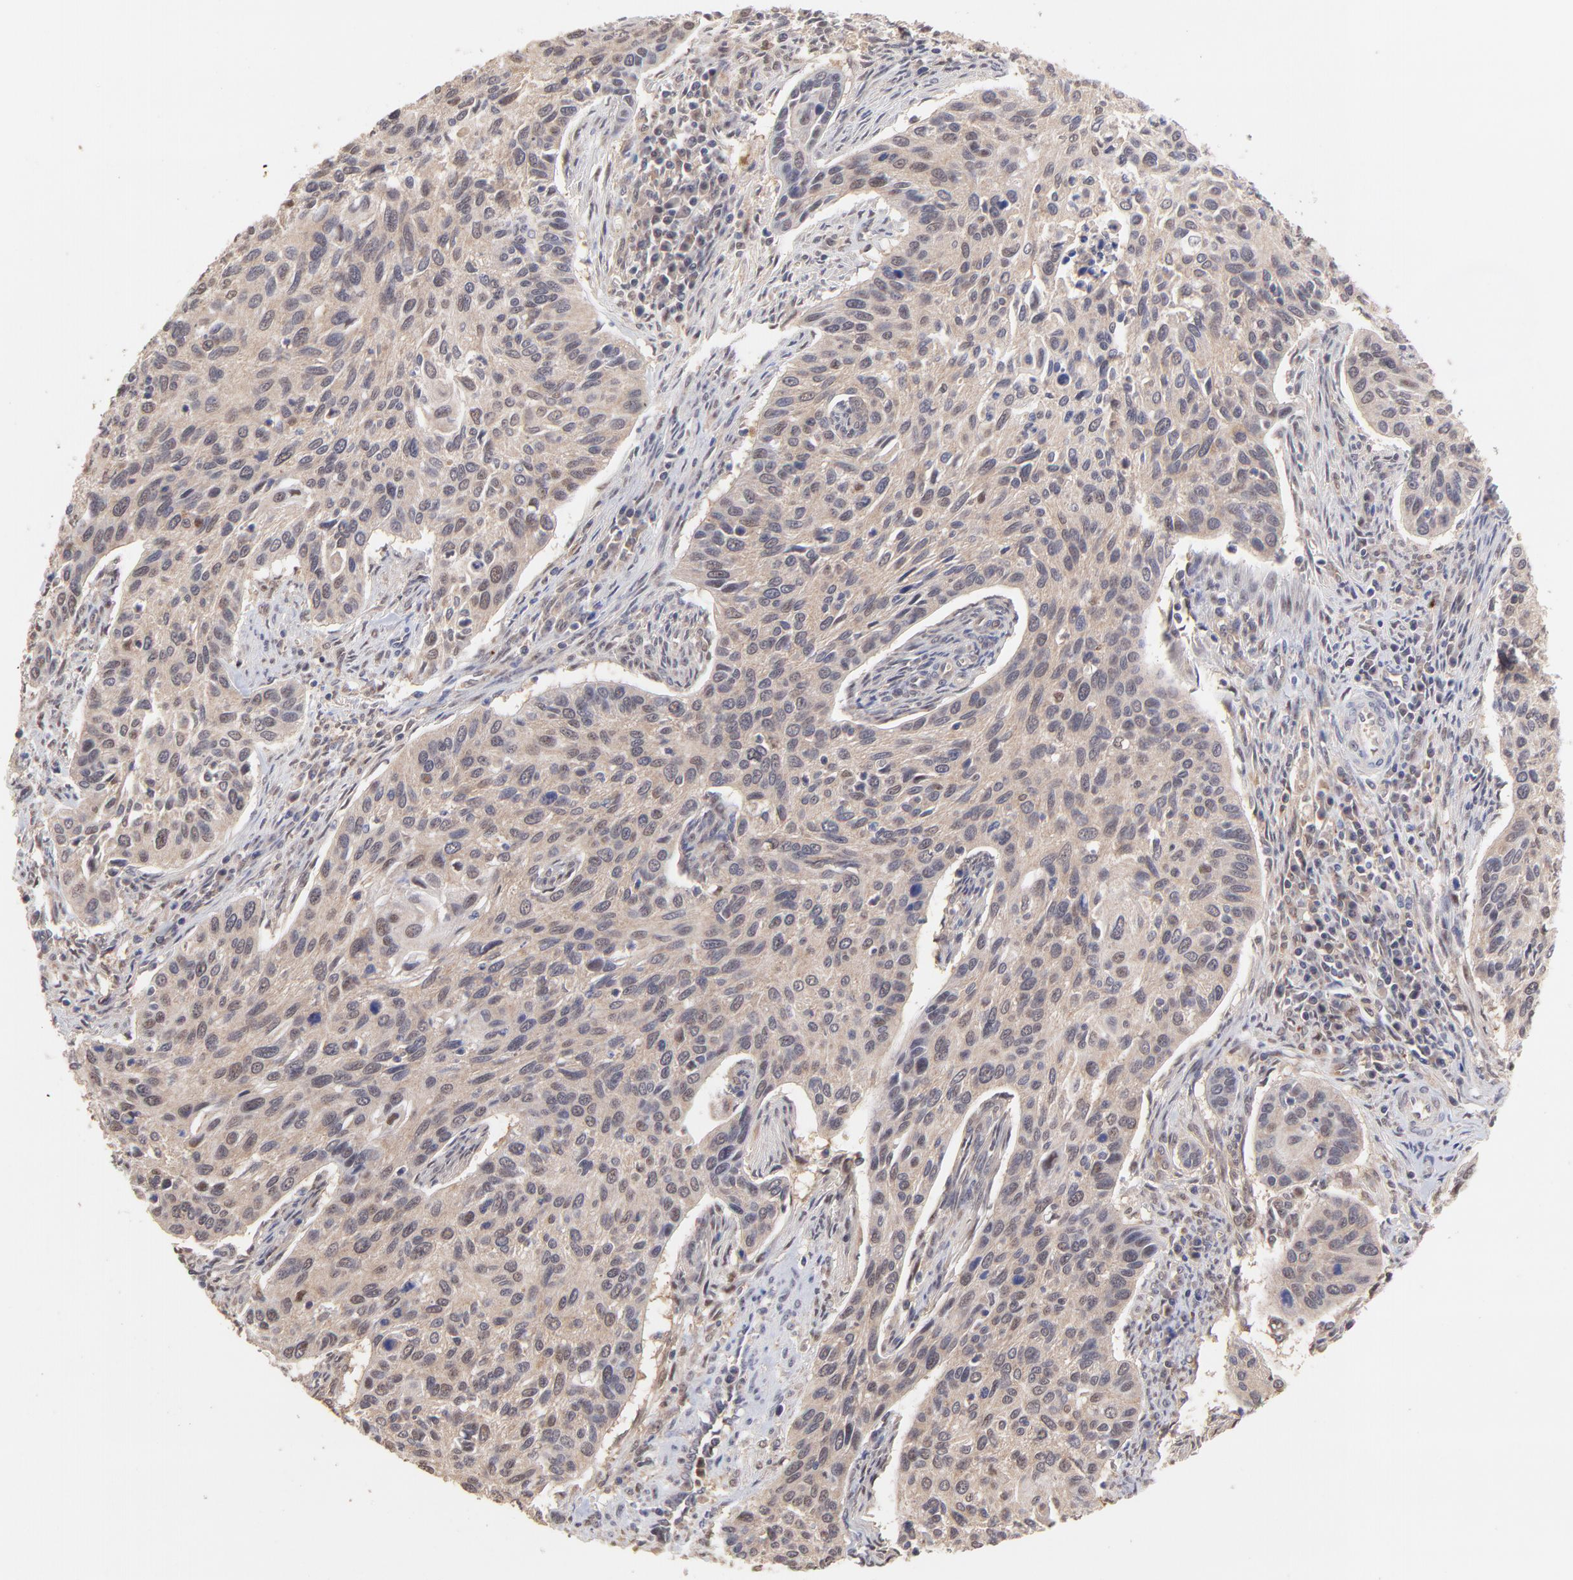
{"staining": {"intensity": "weak", "quantity": "<25%", "location": "cytoplasmic/membranous,nuclear"}, "tissue": "cervical cancer", "cell_type": "Tumor cells", "image_type": "cancer", "snomed": [{"axis": "morphology", "description": "Squamous cell carcinoma, NOS"}, {"axis": "topography", "description": "Cervix"}], "caption": "Immunohistochemistry image of neoplastic tissue: human cervical squamous cell carcinoma stained with DAB reveals no significant protein expression in tumor cells. The staining was performed using DAB (3,3'-diaminobenzidine) to visualize the protein expression in brown, while the nuclei were stained in blue with hematoxylin (Magnification: 20x).", "gene": "PSMD14", "patient": {"sex": "female", "age": 57}}